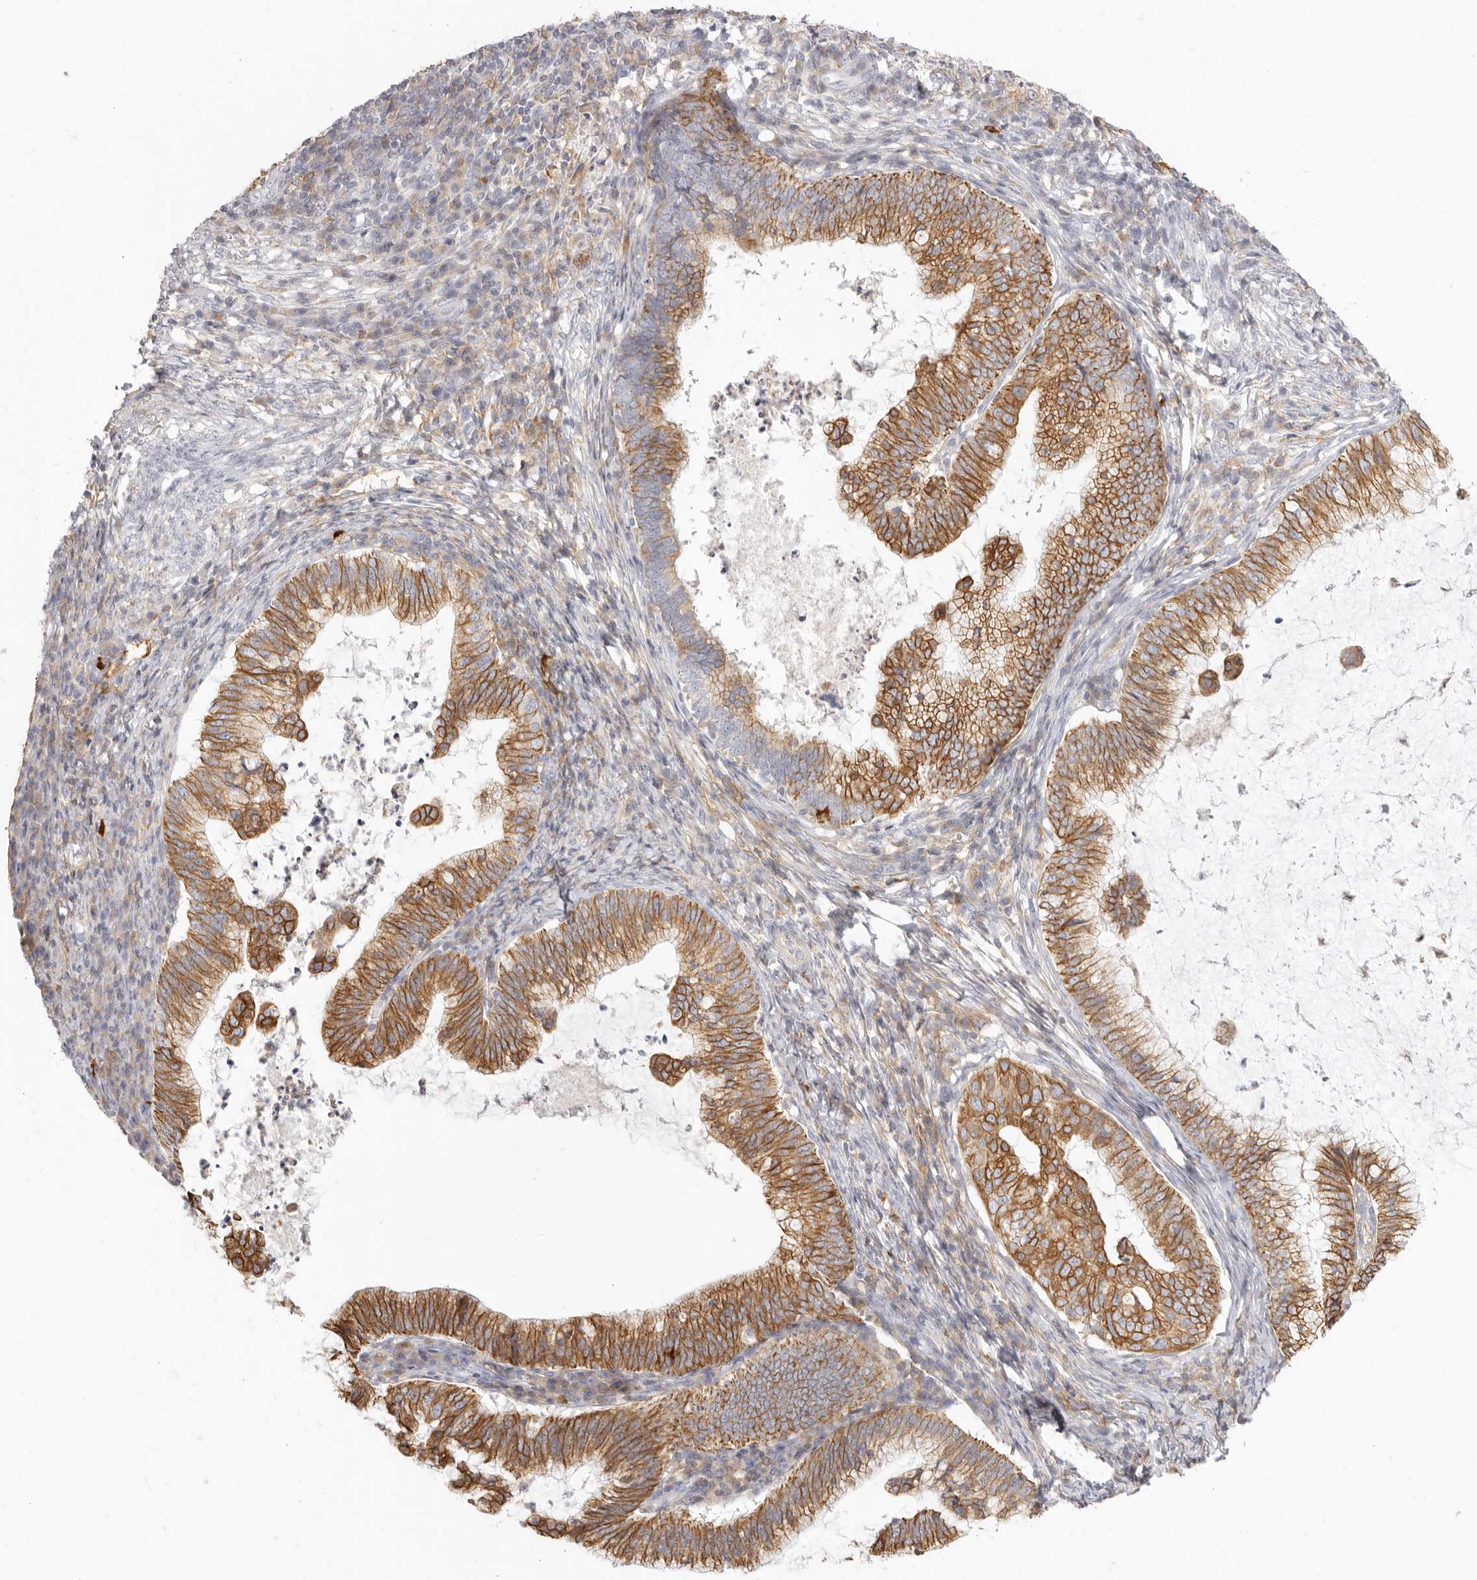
{"staining": {"intensity": "moderate", "quantity": ">75%", "location": "cytoplasmic/membranous"}, "tissue": "cervical cancer", "cell_type": "Tumor cells", "image_type": "cancer", "snomed": [{"axis": "morphology", "description": "Adenocarcinoma, NOS"}, {"axis": "topography", "description": "Cervix"}], "caption": "Immunohistochemistry (DAB (3,3'-diaminobenzidine)) staining of cervical cancer (adenocarcinoma) exhibits moderate cytoplasmic/membranous protein staining in about >75% of tumor cells.", "gene": "NIBAN1", "patient": {"sex": "female", "age": 36}}